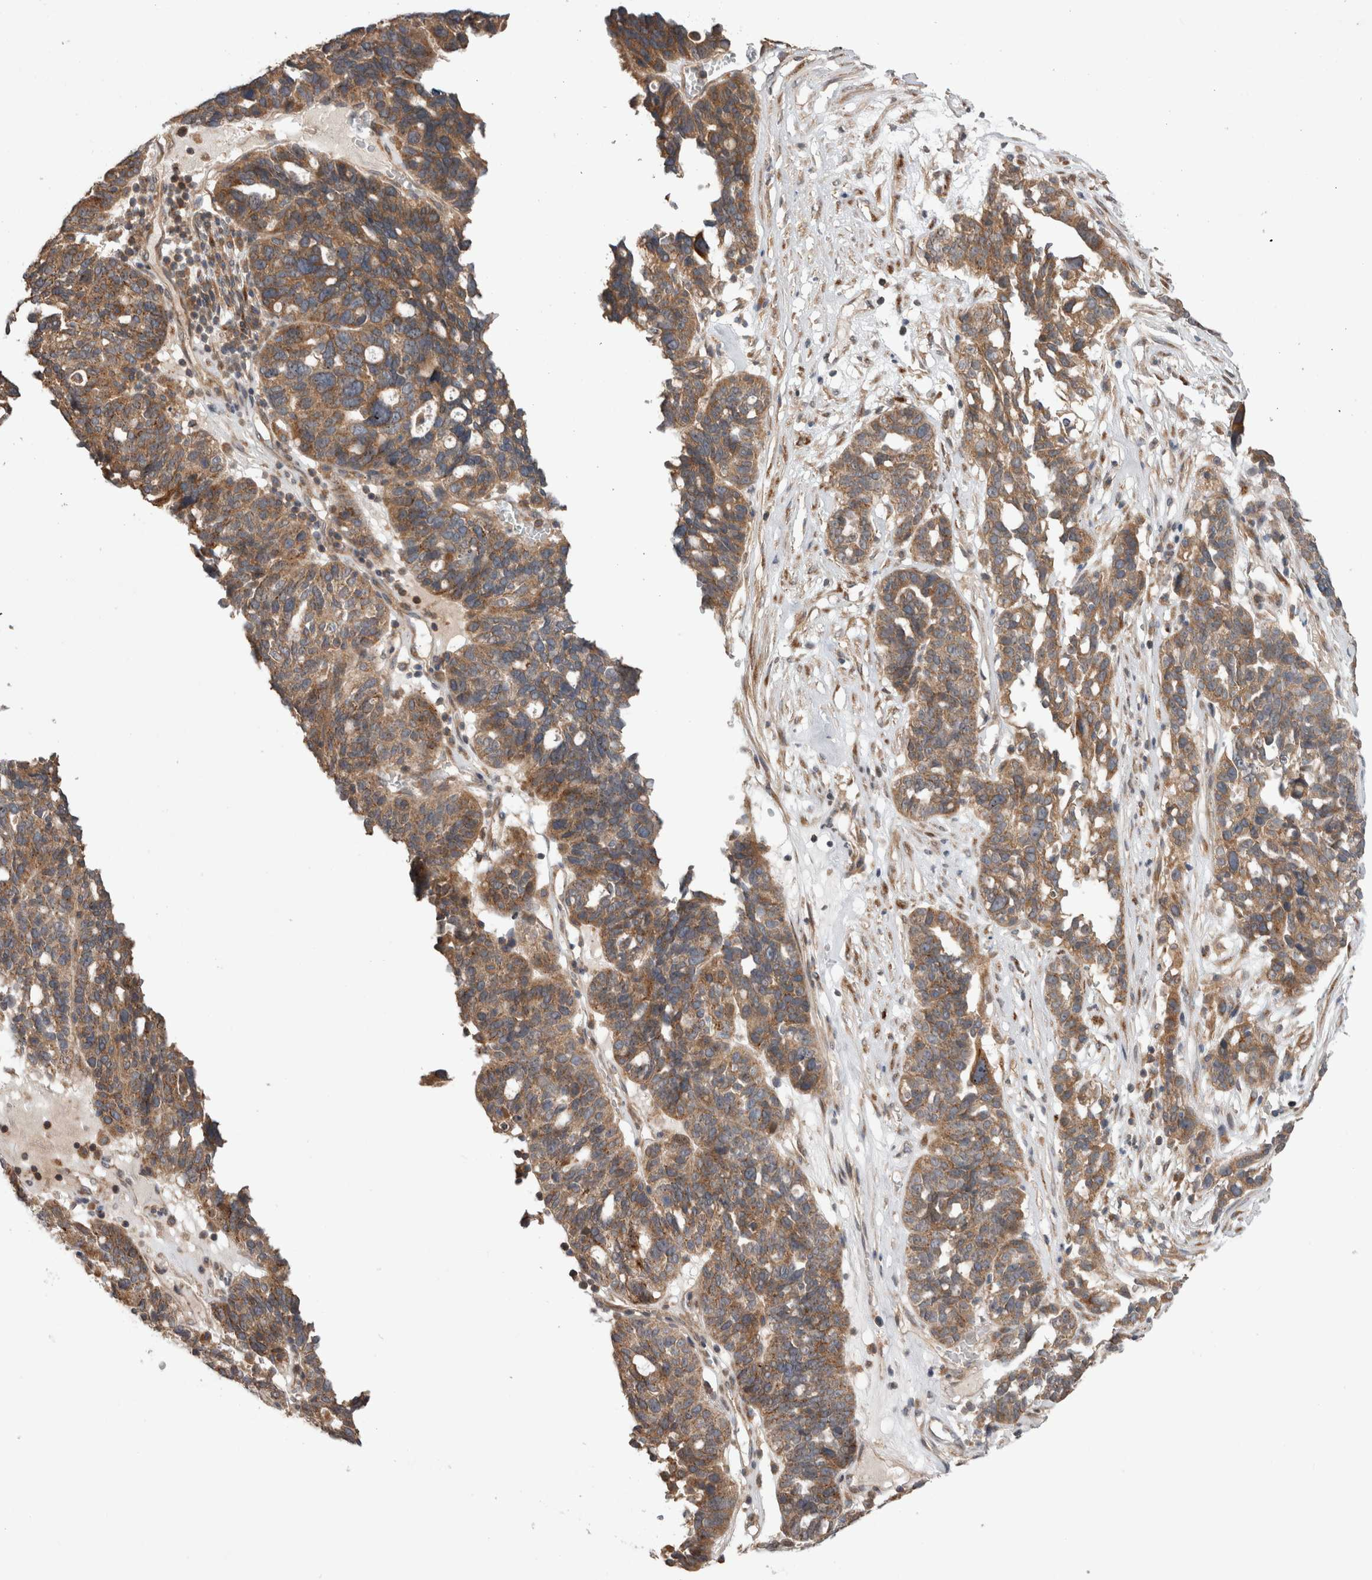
{"staining": {"intensity": "moderate", "quantity": ">75%", "location": "cytoplasmic/membranous"}, "tissue": "ovarian cancer", "cell_type": "Tumor cells", "image_type": "cancer", "snomed": [{"axis": "morphology", "description": "Cystadenocarcinoma, serous, NOS"}, {"axis": "topography", "description": "Ovary"}], "caption": "Approximately >75% of tumor cells in ovarian serous cystadenocarcinoma display moderate cytoplasmic/membranous protein expression as visualized by brown immunohistochemical staining.", "gene": "TRIM5", "patient": {"sex": "female", "age": 59}}